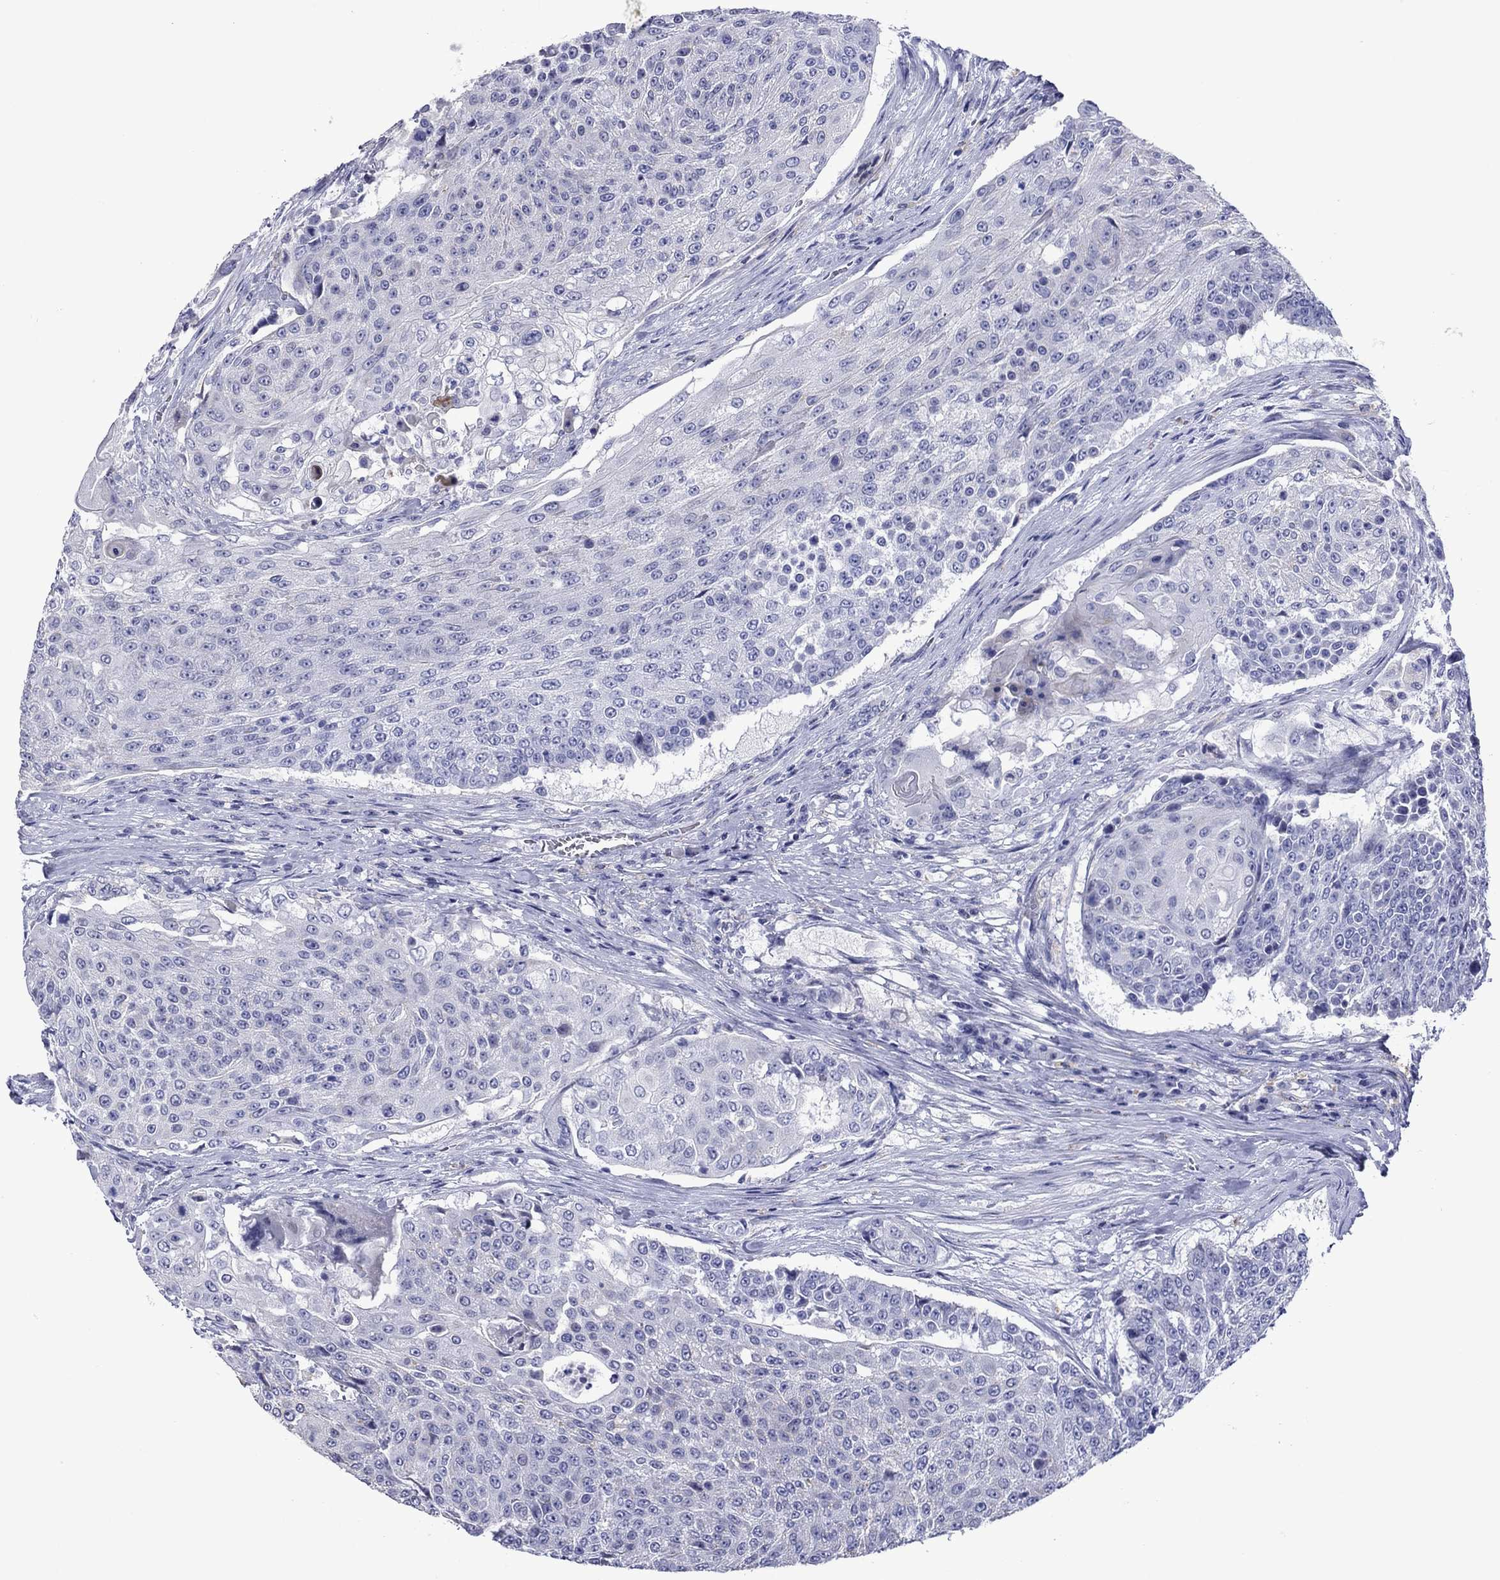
{"staining": {"intensity": "negative", "quantity": "none", "location": "none"}, "tissue": "urothelial cancer", "cell_type": "Tumor cells", "image_type": "cancer", "snomed": [{"axis": "morphology", "description": "Urothelial carcinoma, High grade"}, {"axis": "topography", "description": "Urinary bladder"}], "caption": "Protein analysis of urothelial cancer reveals no significant positivity in tumor cells. (IHC, brightfield microscopy, high magnification).", "gene": "PIWIL1", "patient": {"sex": "female", "age": 63}}